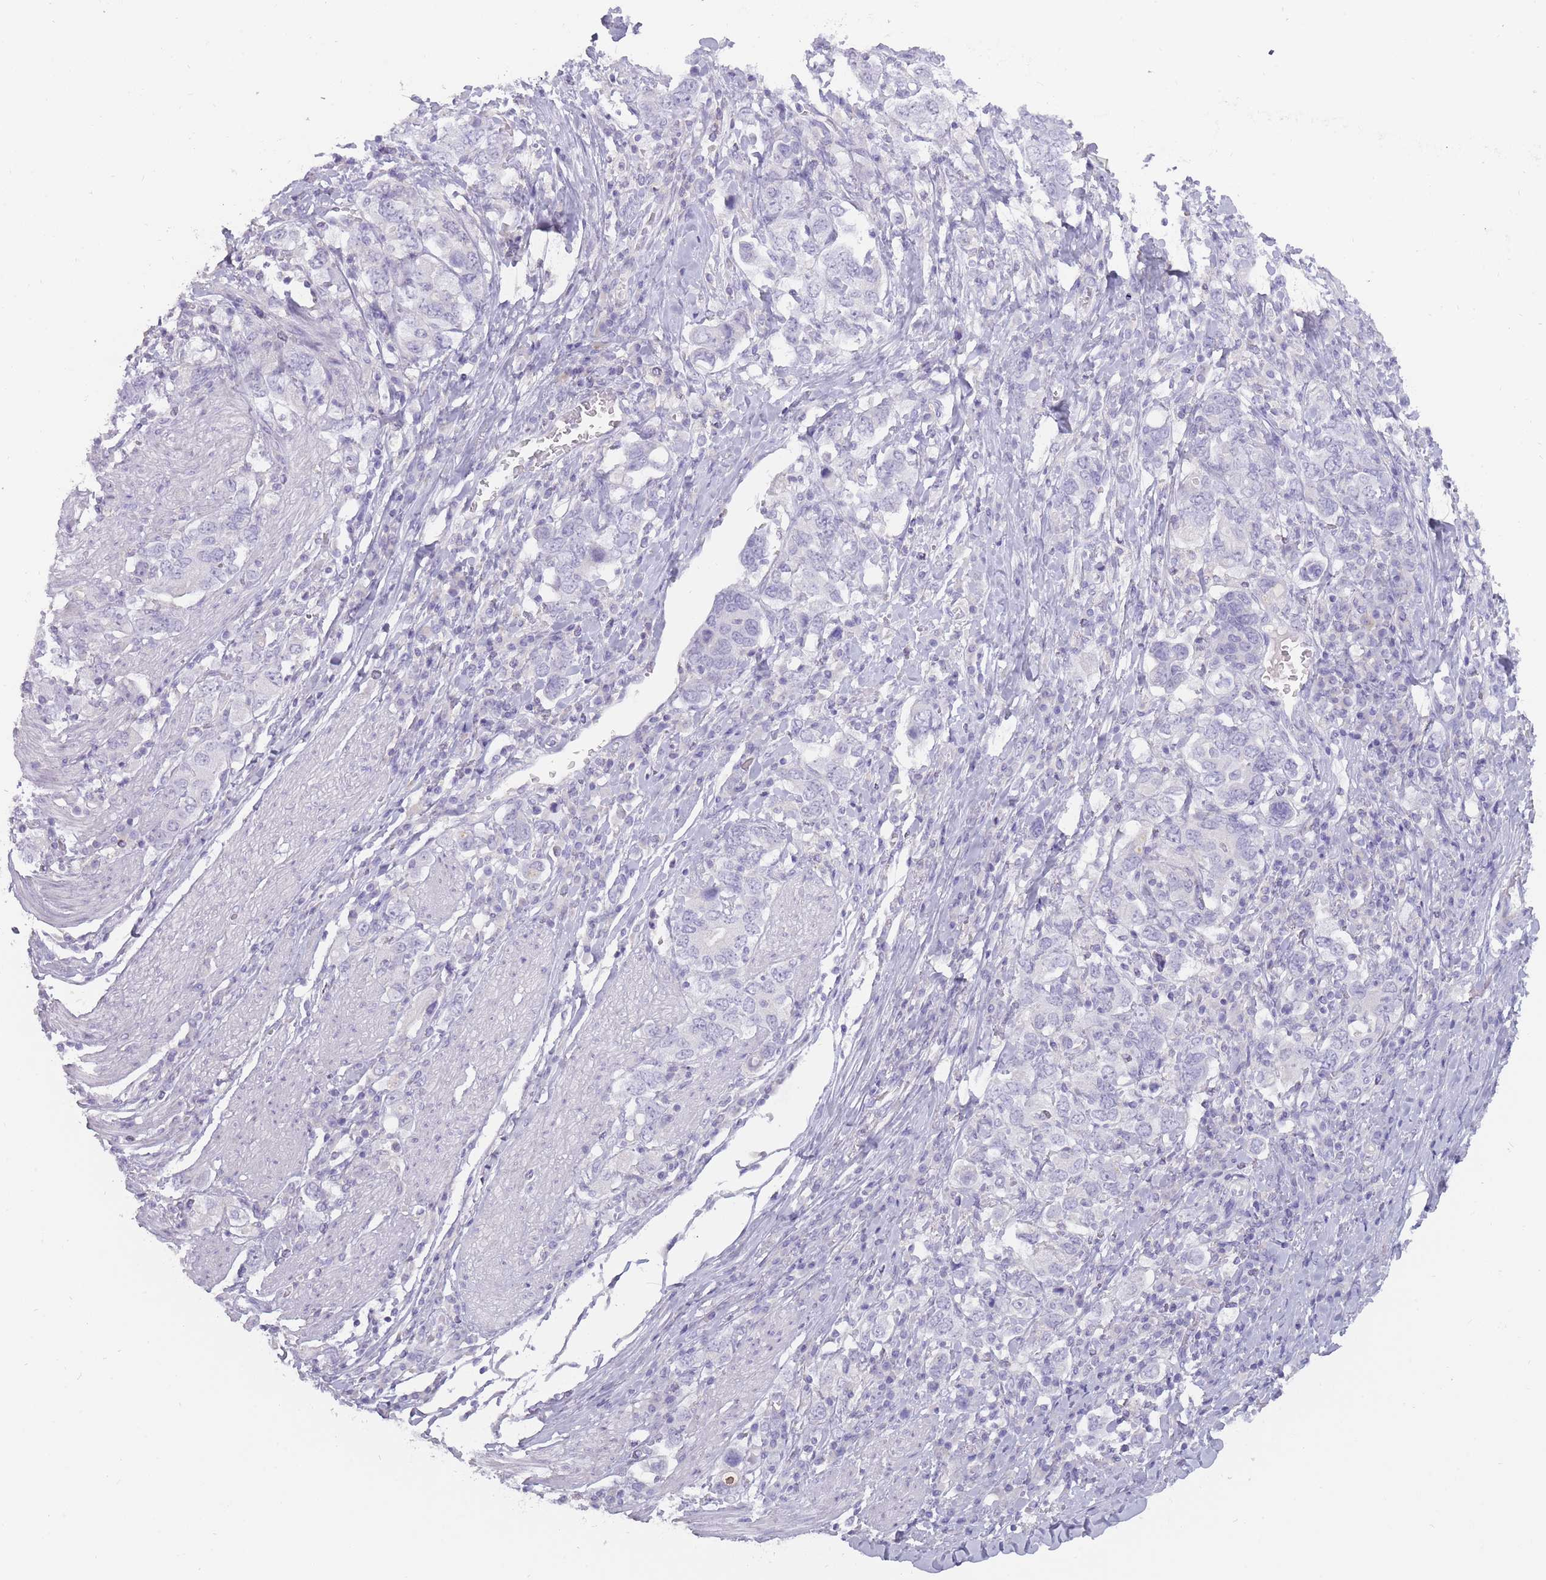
{"staining": {"intensity": "negative", "quantity": "none", "location": "none"}, "tissue": "stomach cancer", "cell_type": "Tumor cells", "image_type": "cancer", "snomed": [{"axis": "morphology", "description": "Adenocarcinoma, NOS"}, {"axis": "topography", "description": "Stomach, upper"}, {"axis": "topography", "description": "Stomach"}], "caption": "IHC micrograph of neoplastic tissue: stomach adenocarcinoma stained with DAB (3,3'-diaminobenzidine) demonstrates no significant protein expression in tumor cells.", "gene": "BDKRB2", "patient": {"sex": "male", "age": 62}}